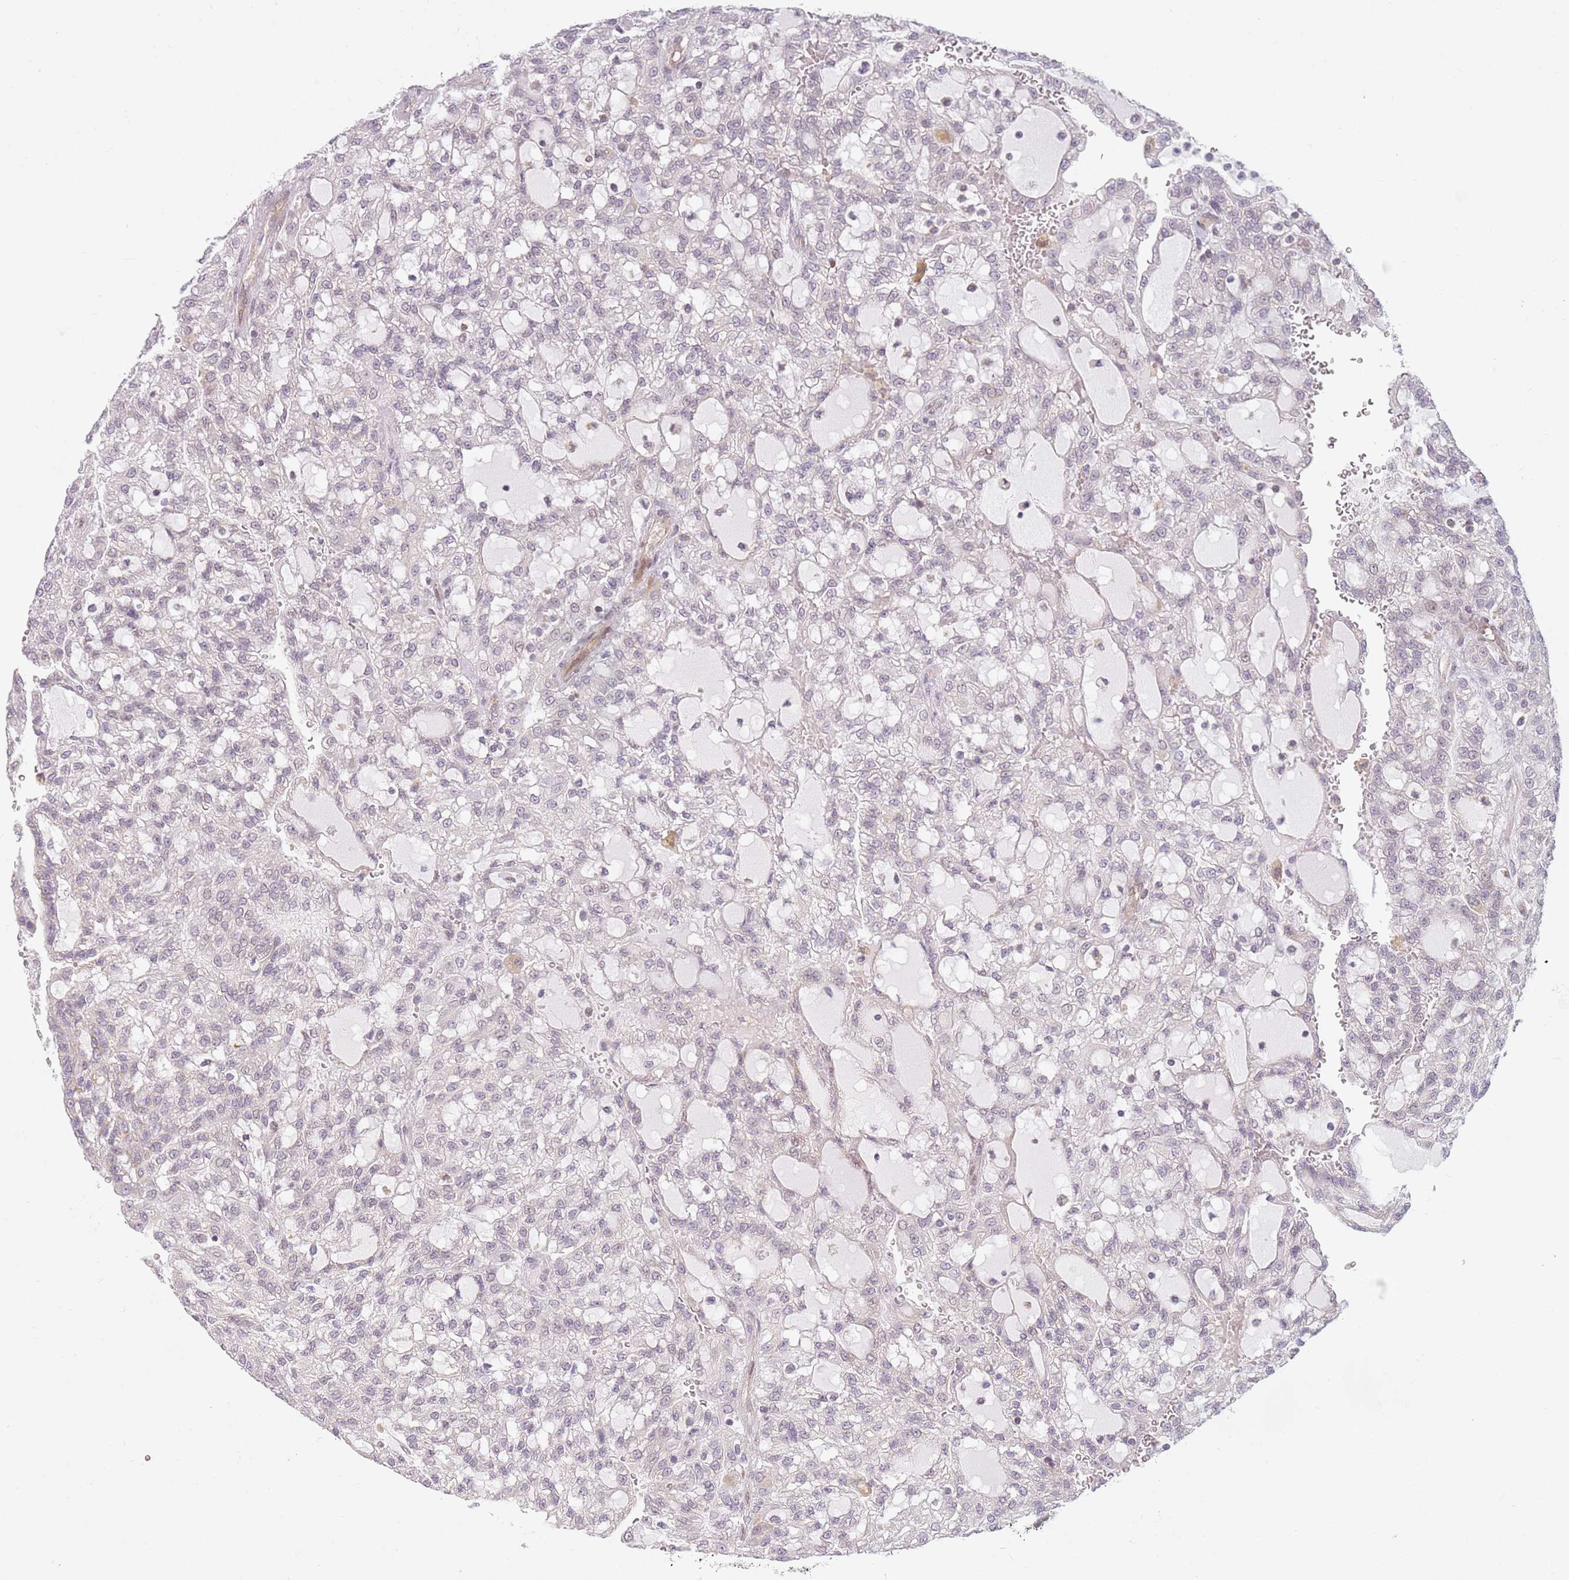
{"staining": {"intensity": "negative", "quantity": "none", "location": "none"}, "tissue": "renal cancer", "cell_type": "Tumor cells", "image_type": "cancer", "snomed": [{"axis": "morphology", "description": "Adenocarcinoma, NOS"}, {"axis": "topography", "description": "Kidney"}], "caption": "Renal adenocarcinoma stained for a protein using immunohistochemistry (IHC) reveals no positivity tumor cells.", "gene": "DEFB116", "patient": {"sex": "male", "age": 63}}